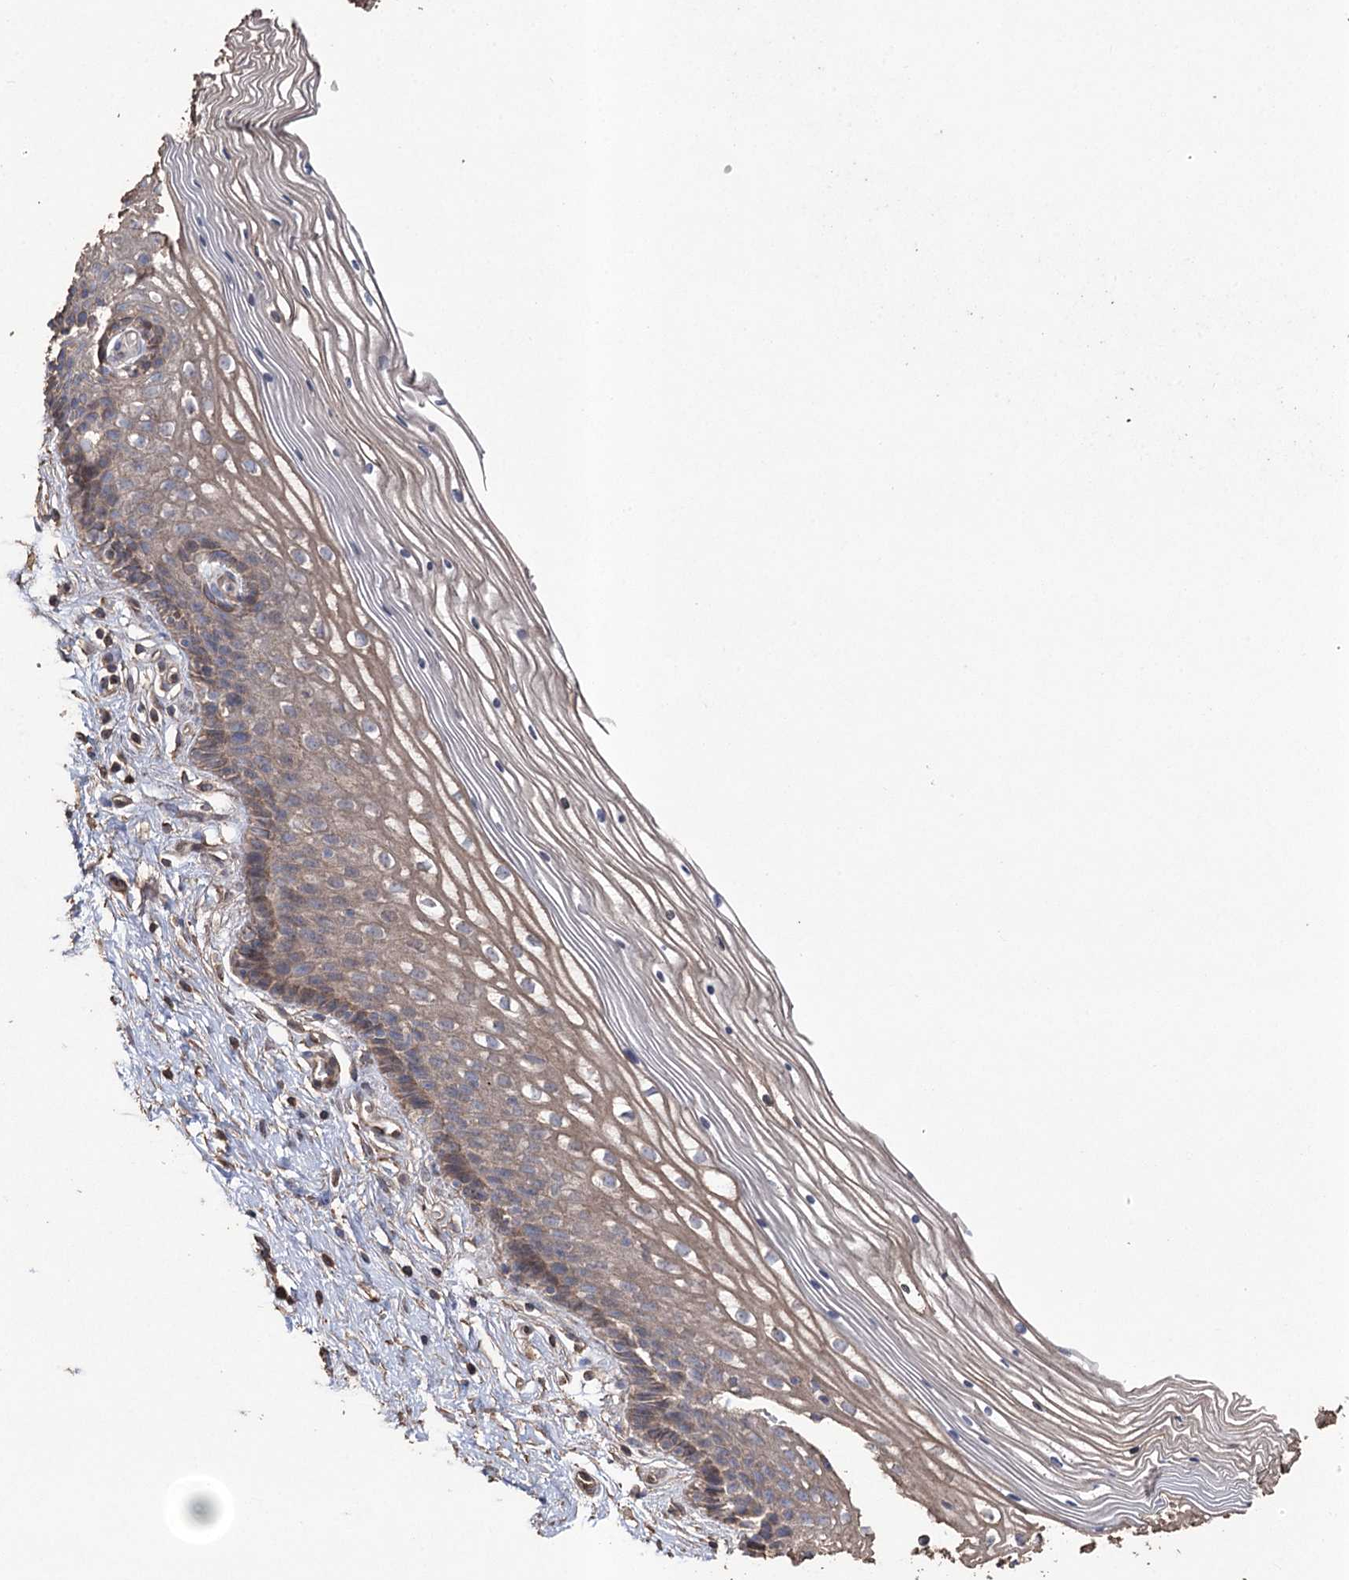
{"staining": {"intensity": "weak", "quantity": ">75%", "location": "cytoplasmic/membranous"}, "tissue": "cervix", "cell_type": "Glandular cells", "image_type": "normal", "snomed": [{"axis": "morphology", "description": "Normal tissue, NOS"}, {"axis": "topography", "description": "Cervix"}], "caption": "Immunohistochemistry staining of normal cervix, which shows low levels of weak cytoplasmic/membranous staining in approximately >75% of glandular cells indicating weak cytoplasmic/membranous protein positivity. The staining was performed using DAB (3,3'-diaminobenzidine) (brown) for protein detection and nuclei were counterstained in hematoxylin (blue).", "gene": "FAM13B", "patient": {"sex": "female", "age": 33}}